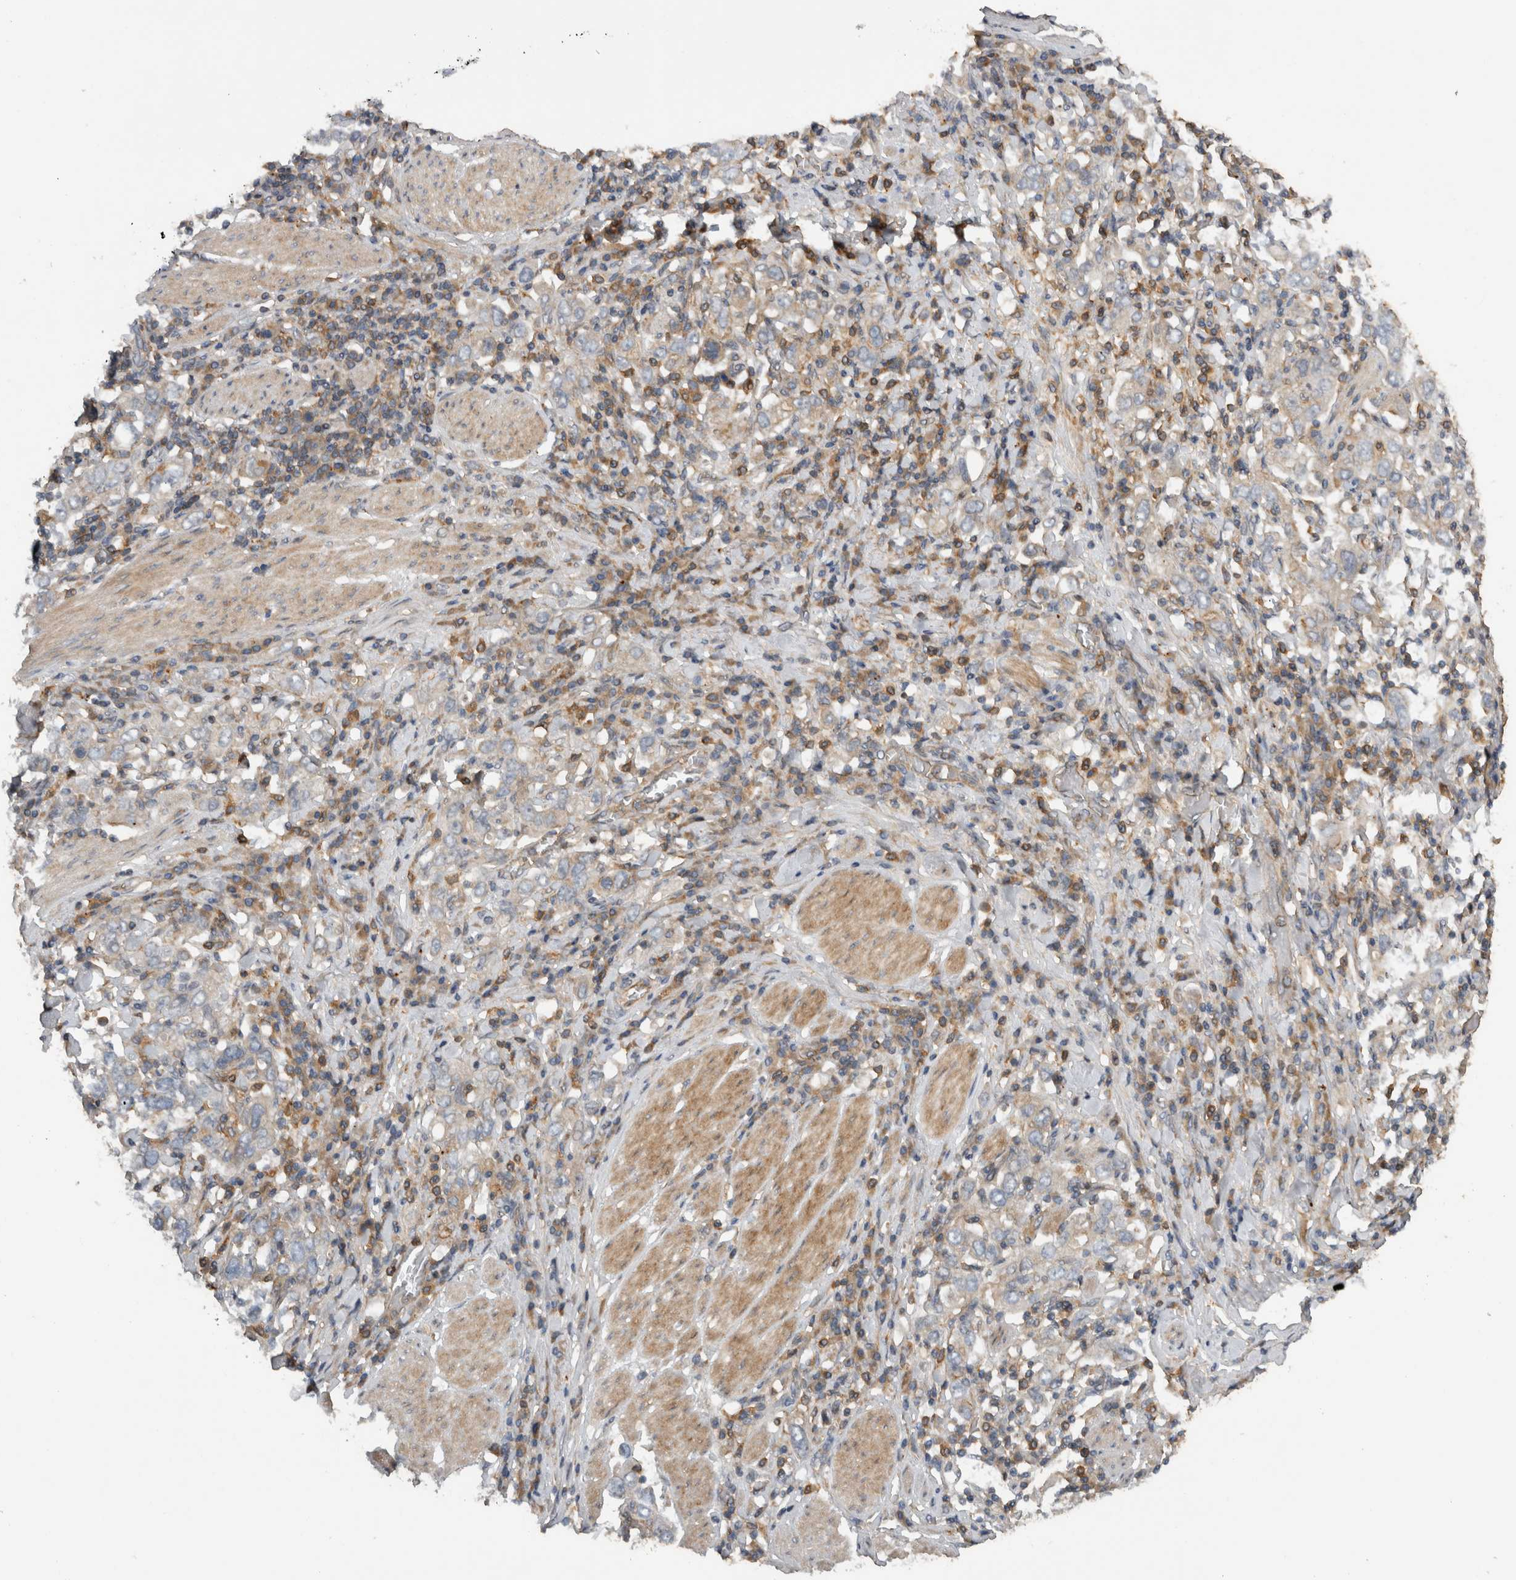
{"staining": {"intensity": "weak", "quantity": "<25%", "location": "cytoplasmic/membranous"}, "tissue": "stomach cancer", "cell_type": "Tumor cells", "image_type": "cancer", "snomed": [{"axis": "morphology", "description": "Adenocarcinoma, NOS"}, {"axis": "topography", "description": "Stomach, upper"}], "caption": "IHC of stomach cancer (adenocarcinoma) displays no expression in tumor cells. Nuclei are stained in blue.", "gene": "SCARA5", "patient": {"sex": "male", "age": 62}}